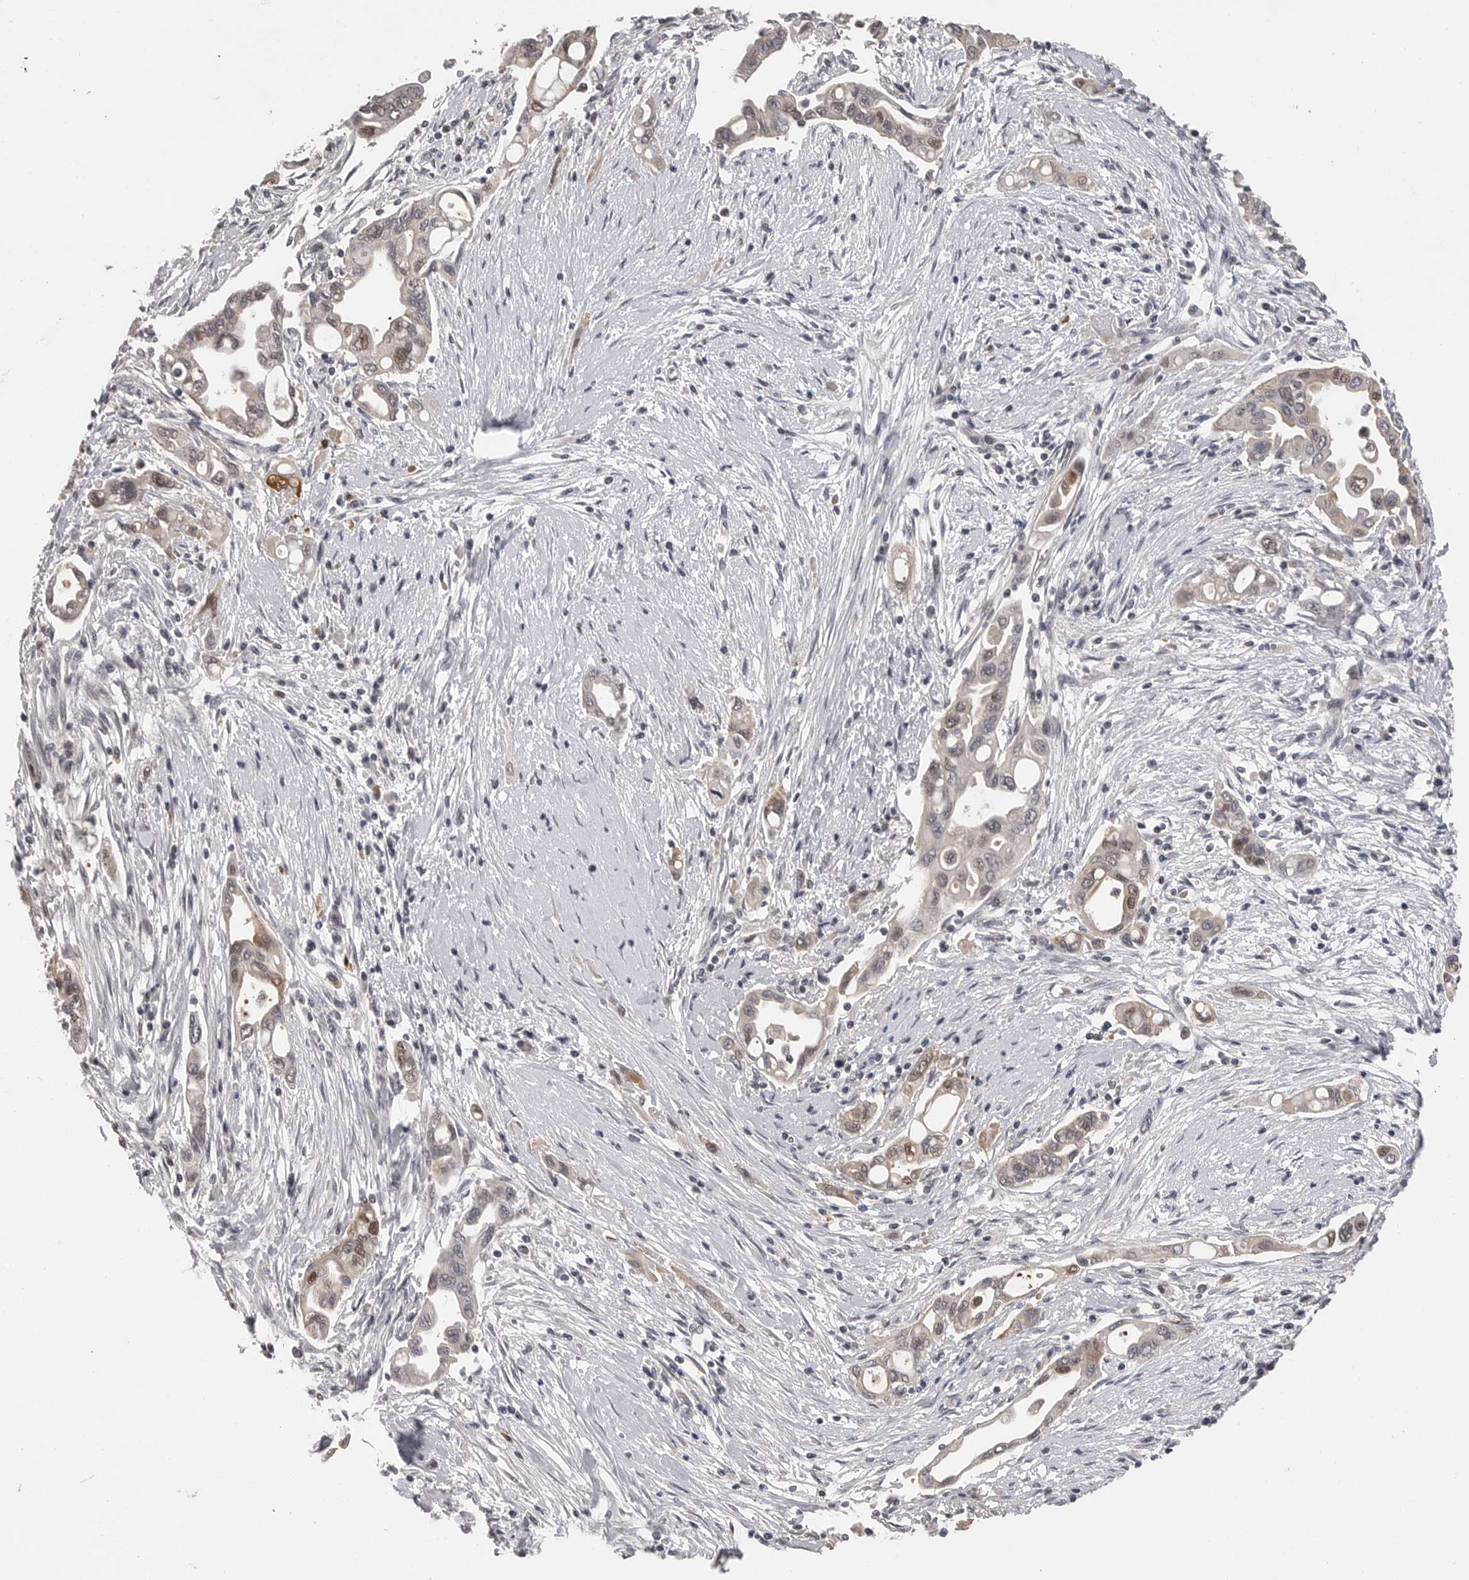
{"staining": {"intensity": "weak", "quantity": "<25%", "location": "nuclear"}, "tissue": "pancreatic cancer", "cell_type": "Tumor cells", "image_type": "cancer", "snomed": [{"axis": "morphology", "description": "Adenocarcinoma, NOS"}, {"axis": "topography", "description": "Pancreas"}], "caption": "This is an IHC histopathology image of pancreatic adenocarcinoma. There is no positivity in tumor cells.", "gene": "PLEKHF1", "patient": {"sex": "female", "age": 57}}